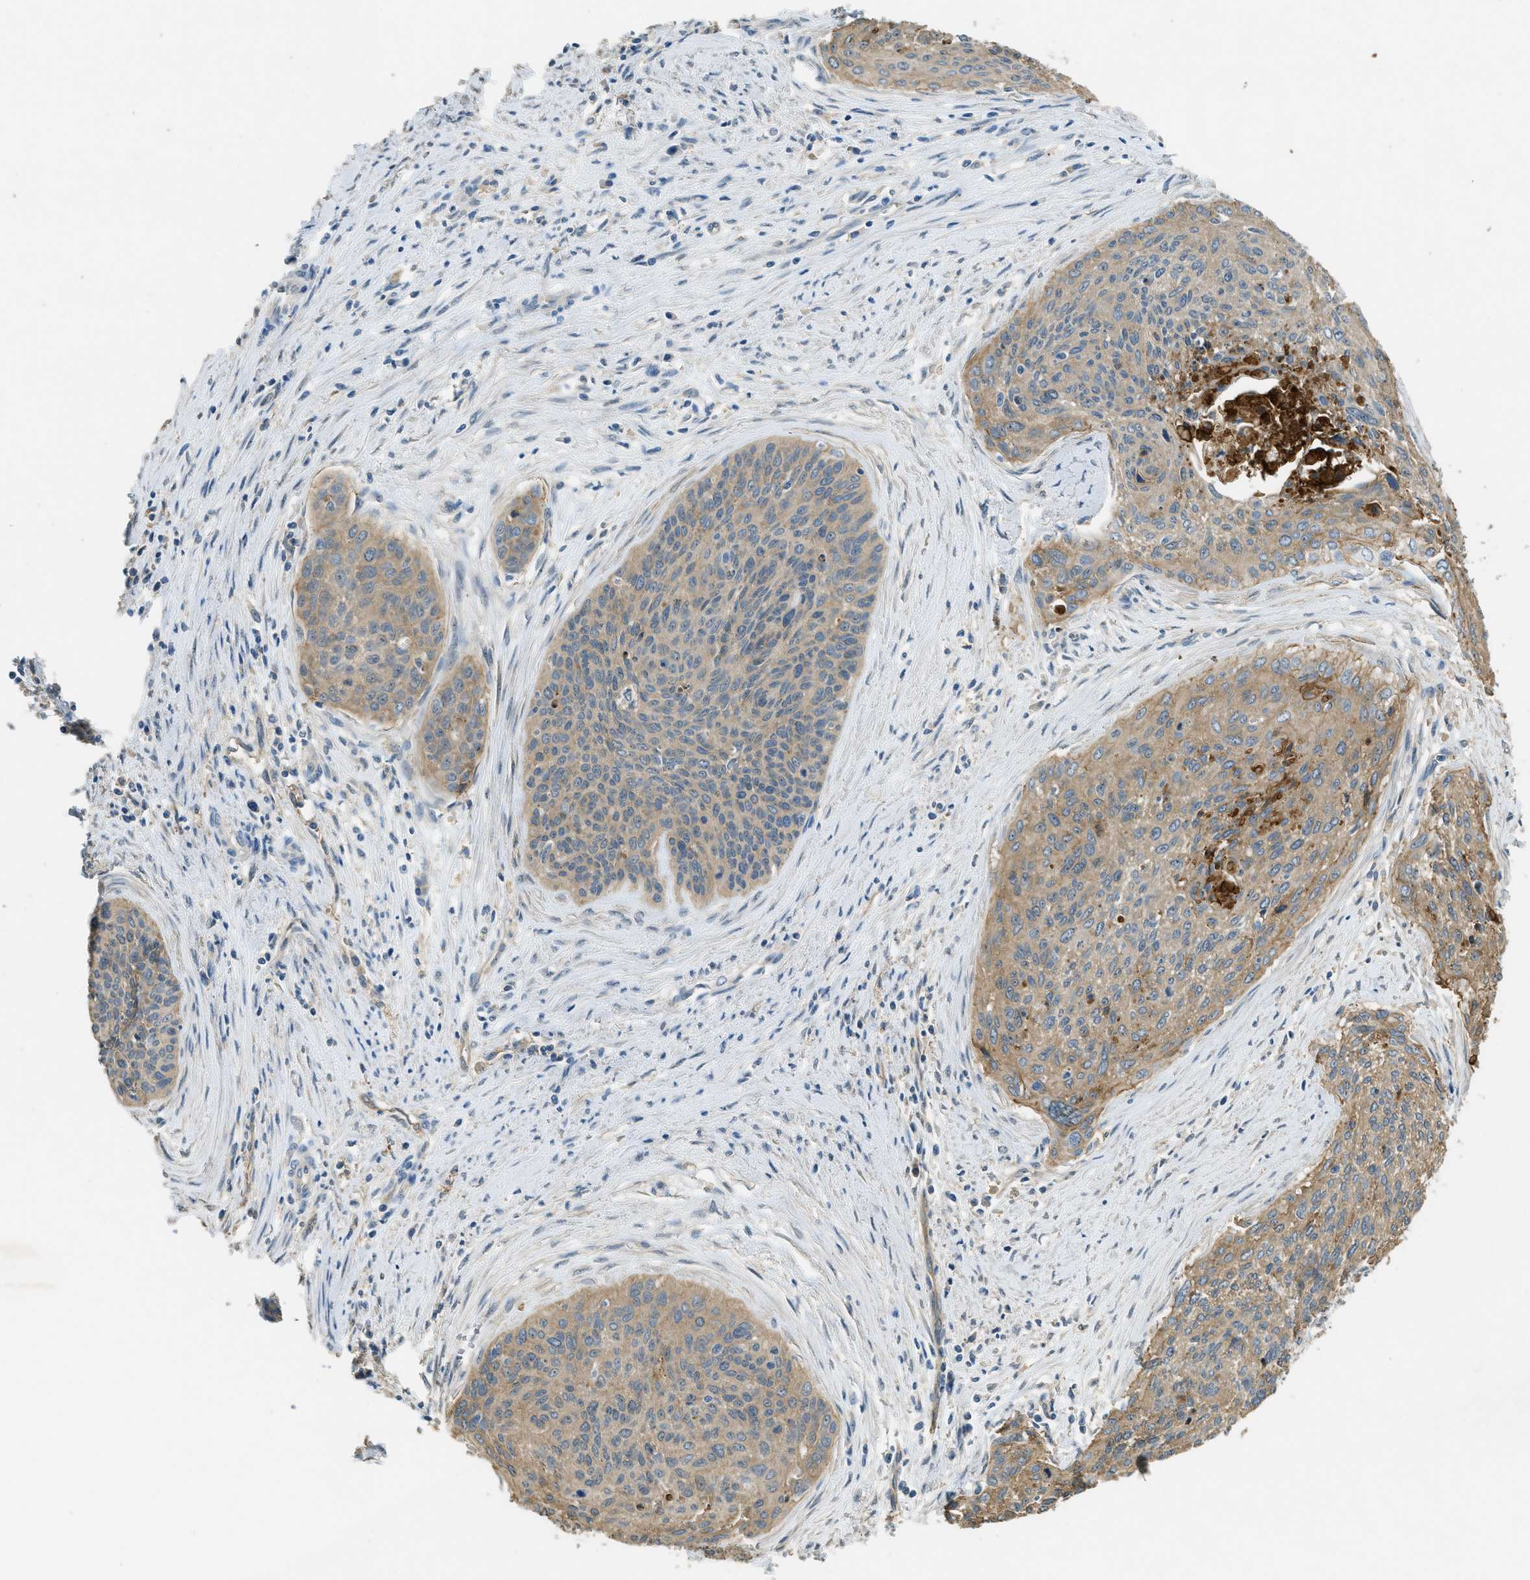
{"staining": {"intensity": "weak", "quantity": ">75%", "location": "cytoplasmic/membranous"}, "tissue": "cervical cancer", "cell_type": "Tumor cells", "image_type": "cancer", "snomed": [{"axis": "morphology", "description": "Squamous cell carcinoma, NOS"}, {"axis": "topography", "description": "Cervix"}], "caption": "The immunohistochemical stain labels weak cytoplasmic/membranous staining in tumor cells of cervical cancer (squamous cell carcinoma) tissue.", "gene": "OSMR", "patient": {"sex": "female", "age": 55}}